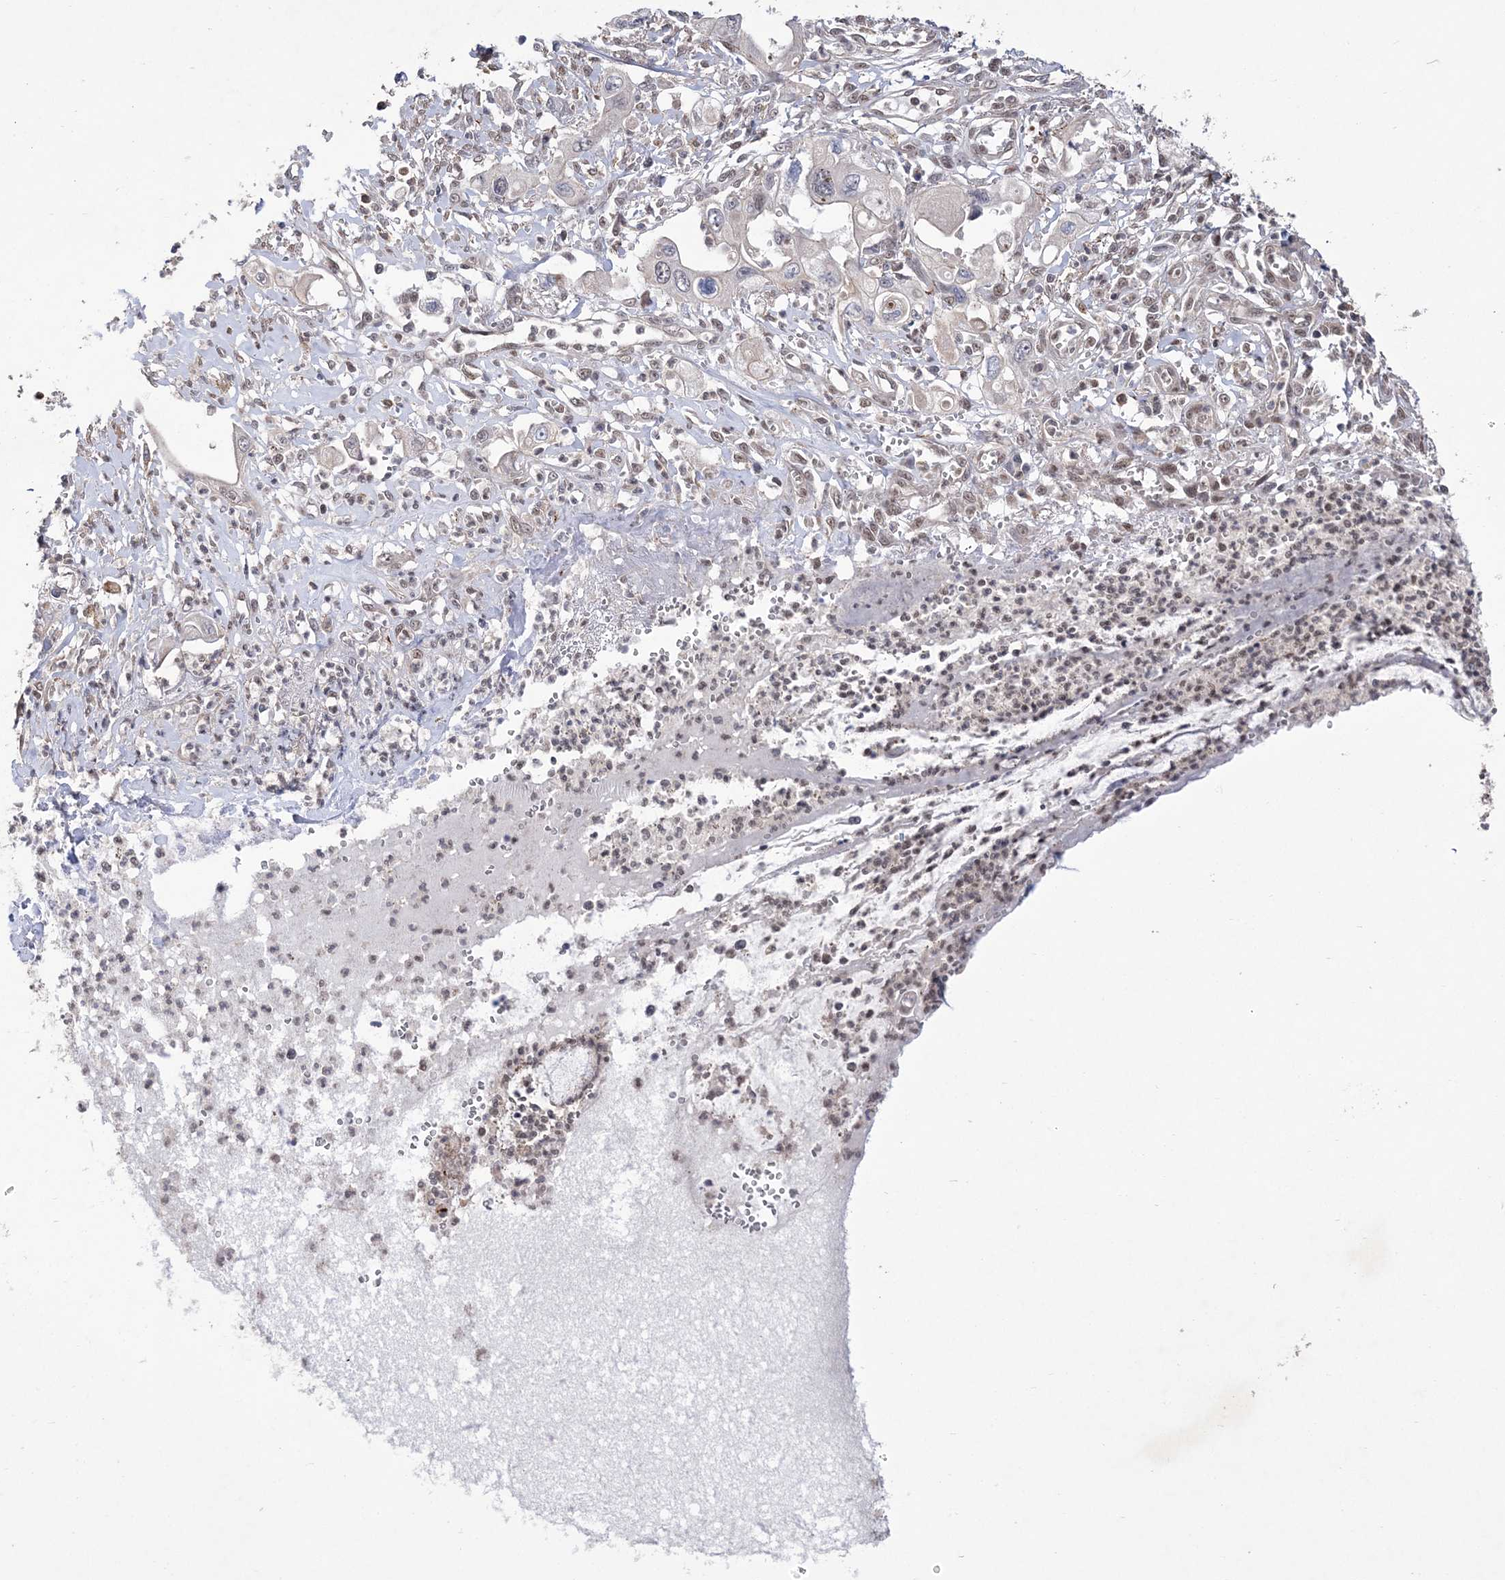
{"staining": {"intensity": "negative", "quantity": "none", "location": "none"}, "tissue": "pancreatic cancer", "cell_type": "Tumor cells", "image_type": "cancer", "snomed": [{"axis": "morphology", "description": "Adenocarcinoma, NOS"}, {"axis": "topography", "description": "Pancreas"}], "caption": "Immunohistochemistry histopathology image of adenocarcinoma (pancreatic) stained for a protein (brown), which shows no staining in tumor cells.", "gene": "BOD1L1", "patient": {"sex": "male", "age": 68}}